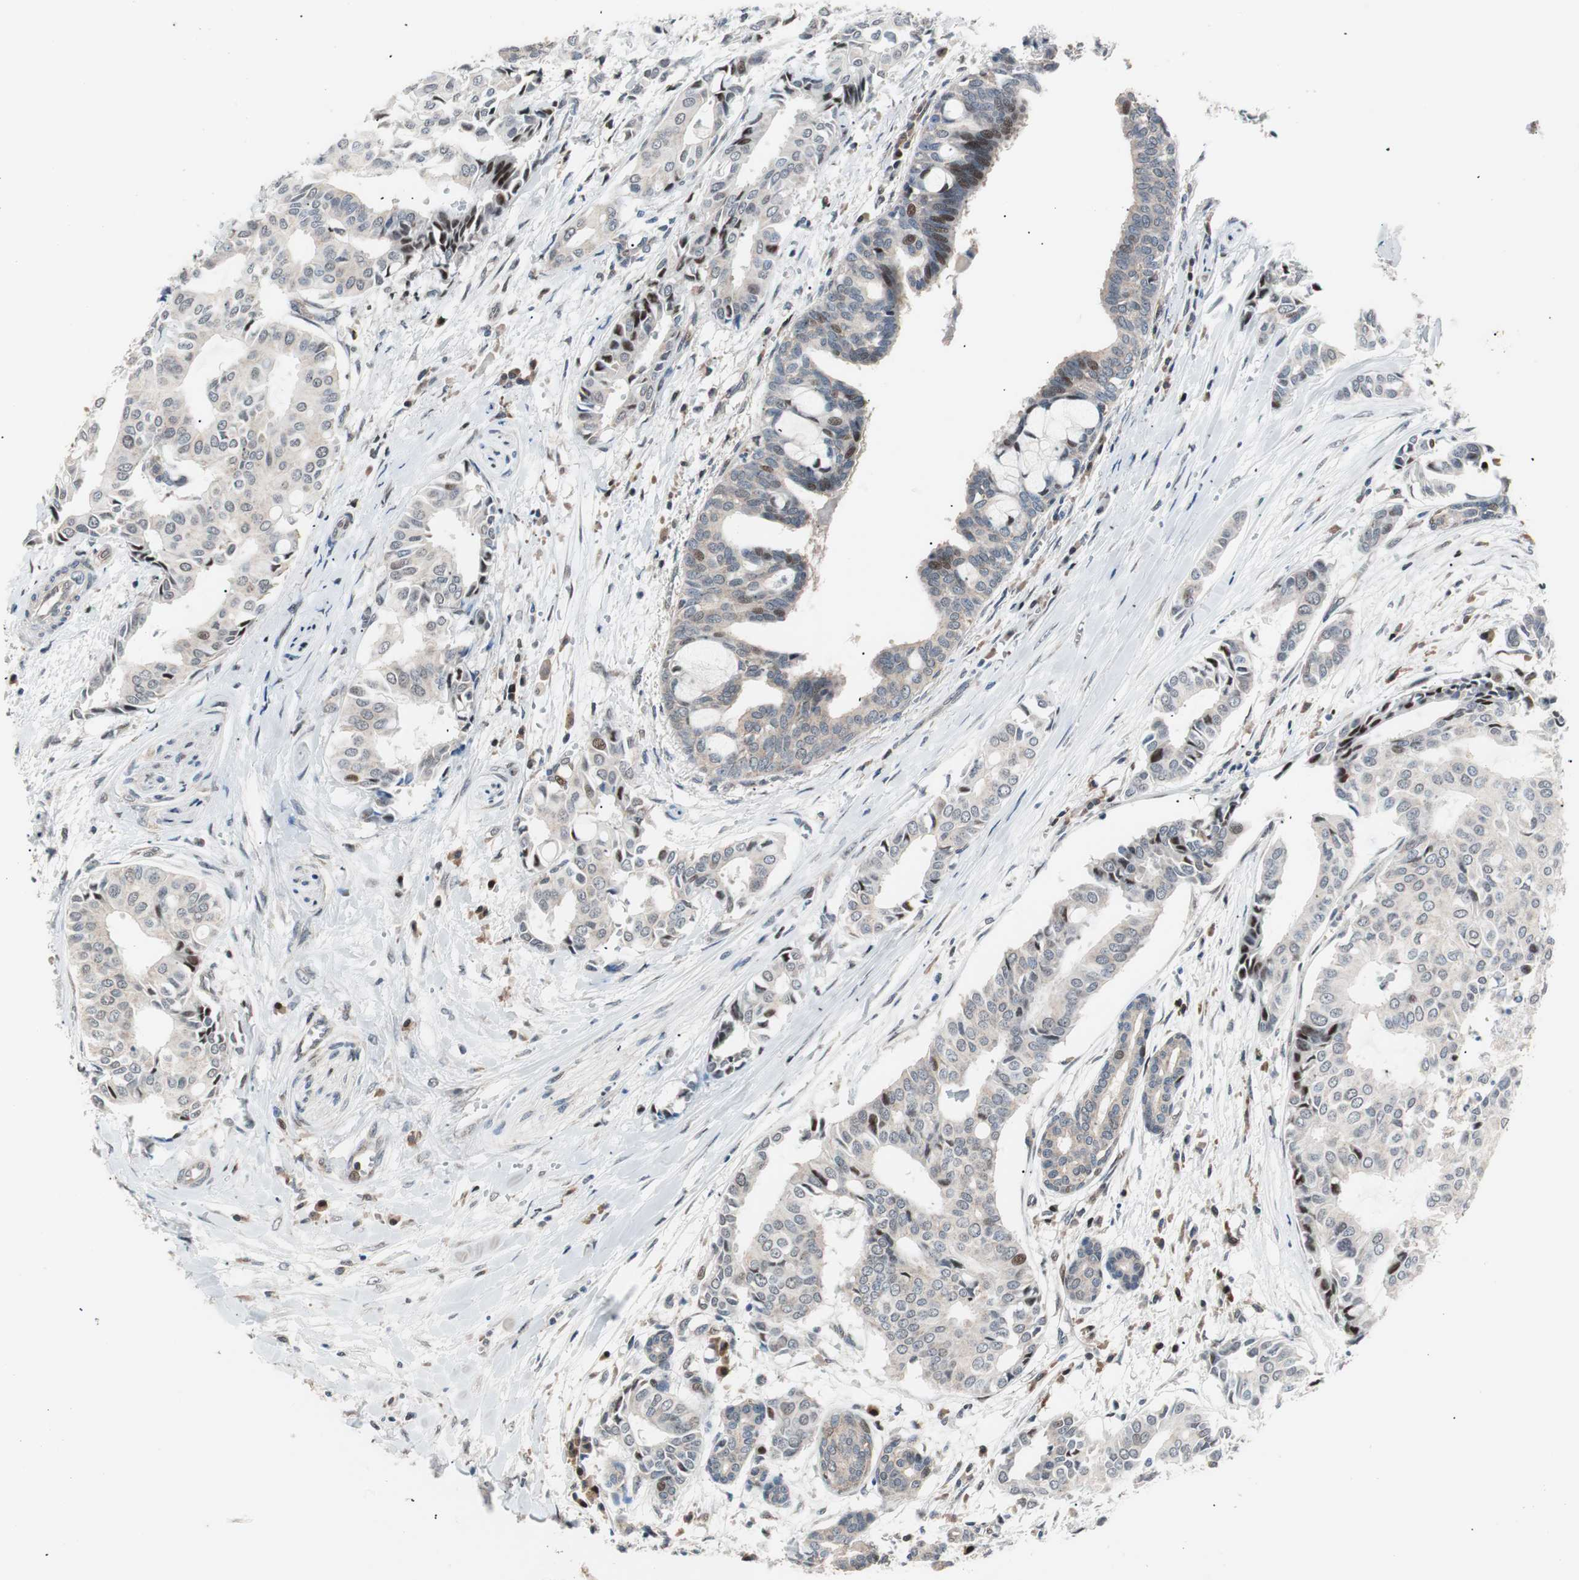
{"staining": {"intensity": "negative", "quantity": "none", "location": "none"}, "tissue": "head and neck cancer", "cell_type": "Tumor cells", "image_type": "cancer", "snomed": [{"axis": "morphology", "description": "Adenocarcinoma, NOS"}, {"axis": "topography", "description": "Salivary gland"}, {"axis": "topography", "description": "Head-Neck"}], "caption": "Immunohistochemical staining of human head and neck cancer displays no significant staining in tumor cells.", "gene": "POLH", "patient": {"sex": "female", "age": 59}}